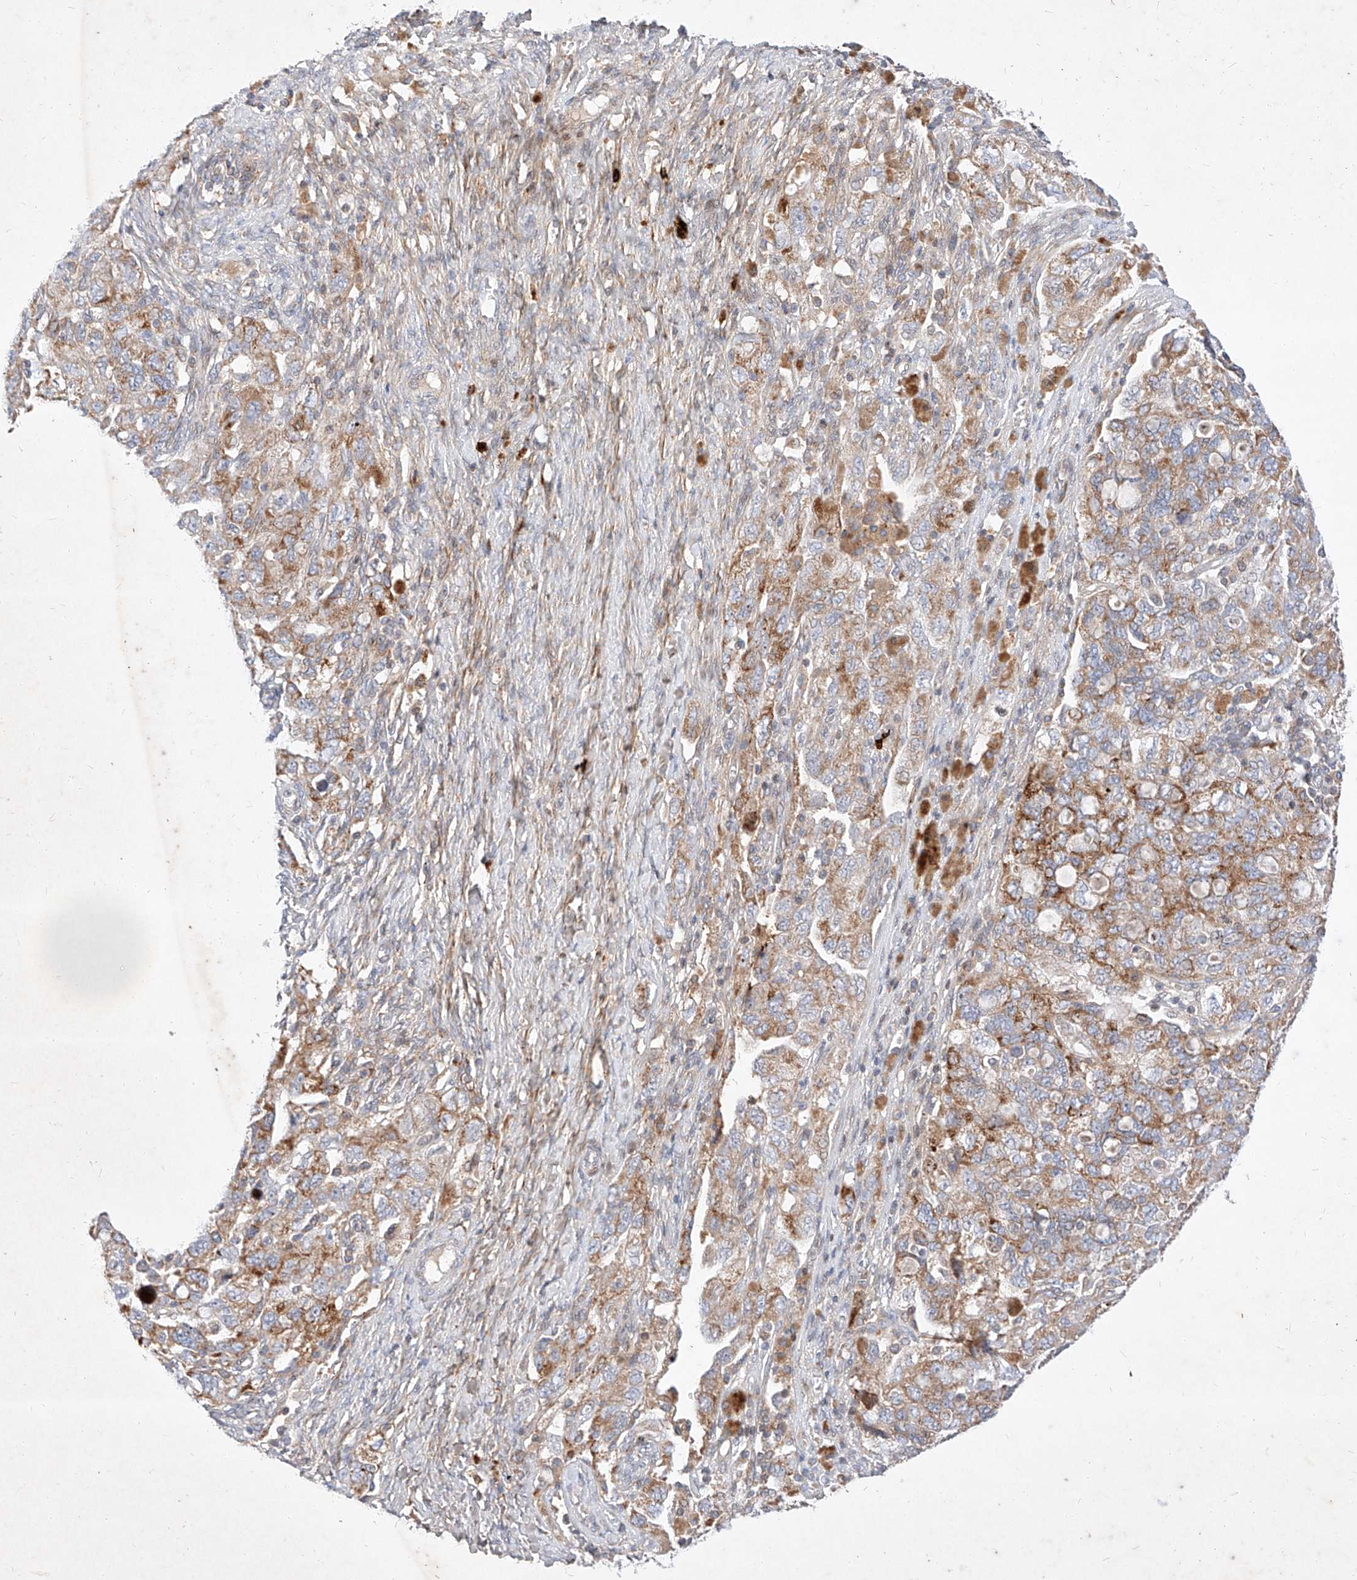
{"staining": {"intensity": "moderate", "quantity": ">75%", "location": "cytoplasmic/membranous"}, "tissue": "ovarian cancer", "cell_type": "Tumor cells", "image_type": "cancer", "snomed": [{"axis": "morphology", "description": "Carcinoma, NOS"}, {"axis": "morphology", "description": "Cystadenocarcinoma, serous, NOS"}, {"axis": "topography", "description": "Ovary"}], "caption": "This is an image of immunohistochemistry (IHC) staining of ovarian carcinoma, which shows moderate staining in the cytoplasmic/membranous of tumor cells.", "gene": "OSGEPL1", "patient": {"sex": "female", "age": 69}}